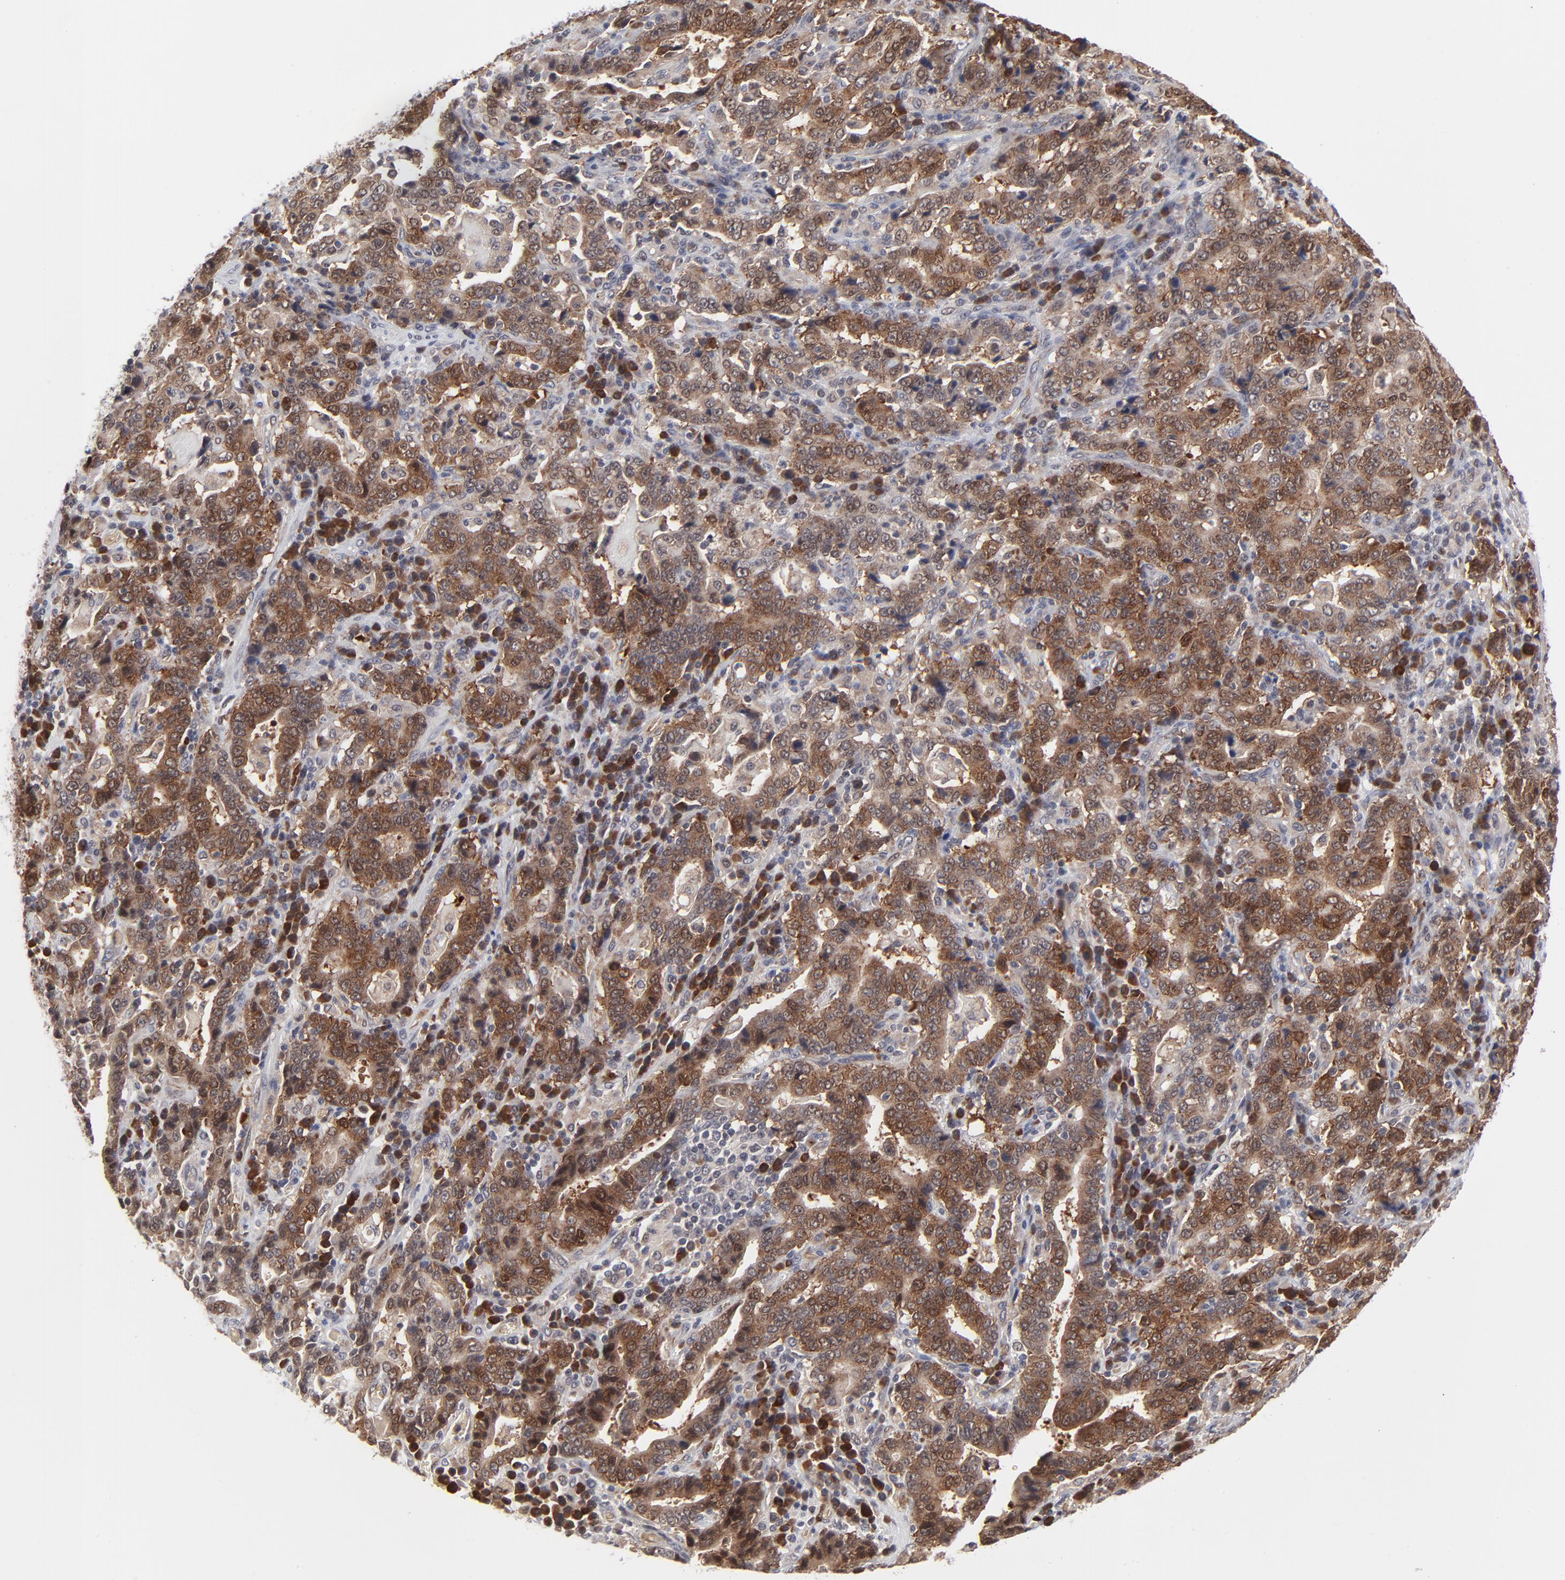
{"staining": {"intensity": "strong", "quantity": ">75%", "location": "cytoplasmic/membranous,nuclear"}, "tissue": "stomach cancer", "cell_type": "Tumor cells", "image_type": "cancer", "snomed": [{"axis": "morphology", "description": "Normal tissue, NOS"}, {"axis": "morphology", "description": "Adenocarcinoma, NOS"}, {"axis": "topography", "description": "Stomach, upper"}, {"axis": "topography", "description": "Stomach"}], "caption": "Immunohistochemistry (IHC) photomicrograph of adenocarcinoma (stomach) stained for a protein (brown), which displays high levels of strong cytoplasmic/membranous and nuclear positivity in about >75% of tumor cells.", "gene": "CASP10", "patient": {"sex": "male", "age": 59}}